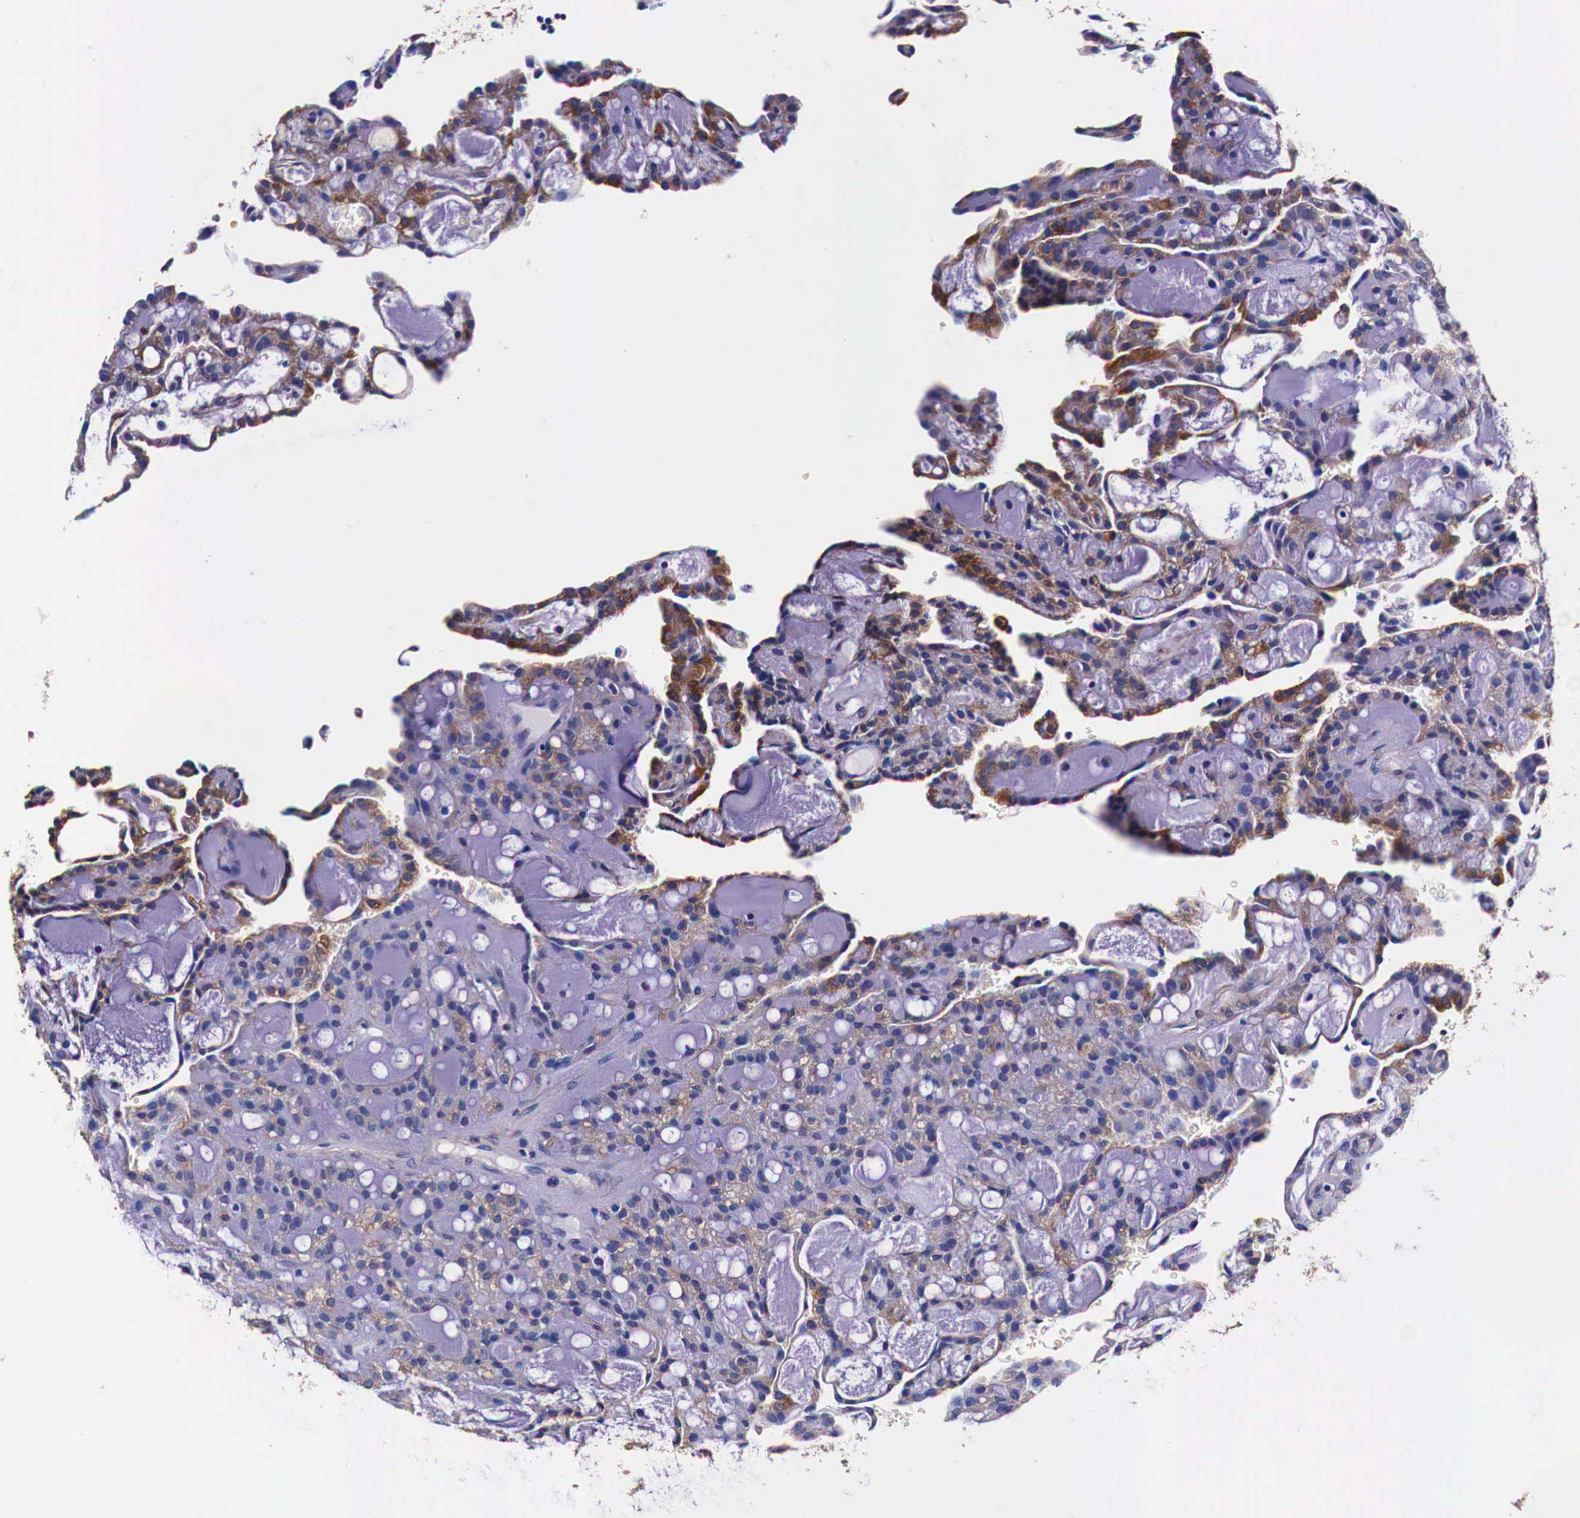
{"staining": {"intensity": "moderate", "quantity": "<25%", "location": "cytoplasmic/membranous"}, "tissue": "renal cancer", "cell_type": "Tumor cells", "image_type": "cancer", "snomed": [{"axis": "morphology", "description": "Adenocarcinoma, NOS"}, {"axis": "topography", "description": "Kidney"}], "caption": "Immunohistochemical staining of human renal adenocarcinoma displays low levels of moderate cytoplasmic/membranous protein staining in approximately <25% of tumor cells. The staining is performed using DAB brown chromogen to label protein expression. The nuclei are counter-stained blue using hematoxylin.", "gene": "HSPB1", "patient": {"sex": "male", "age": 63}}